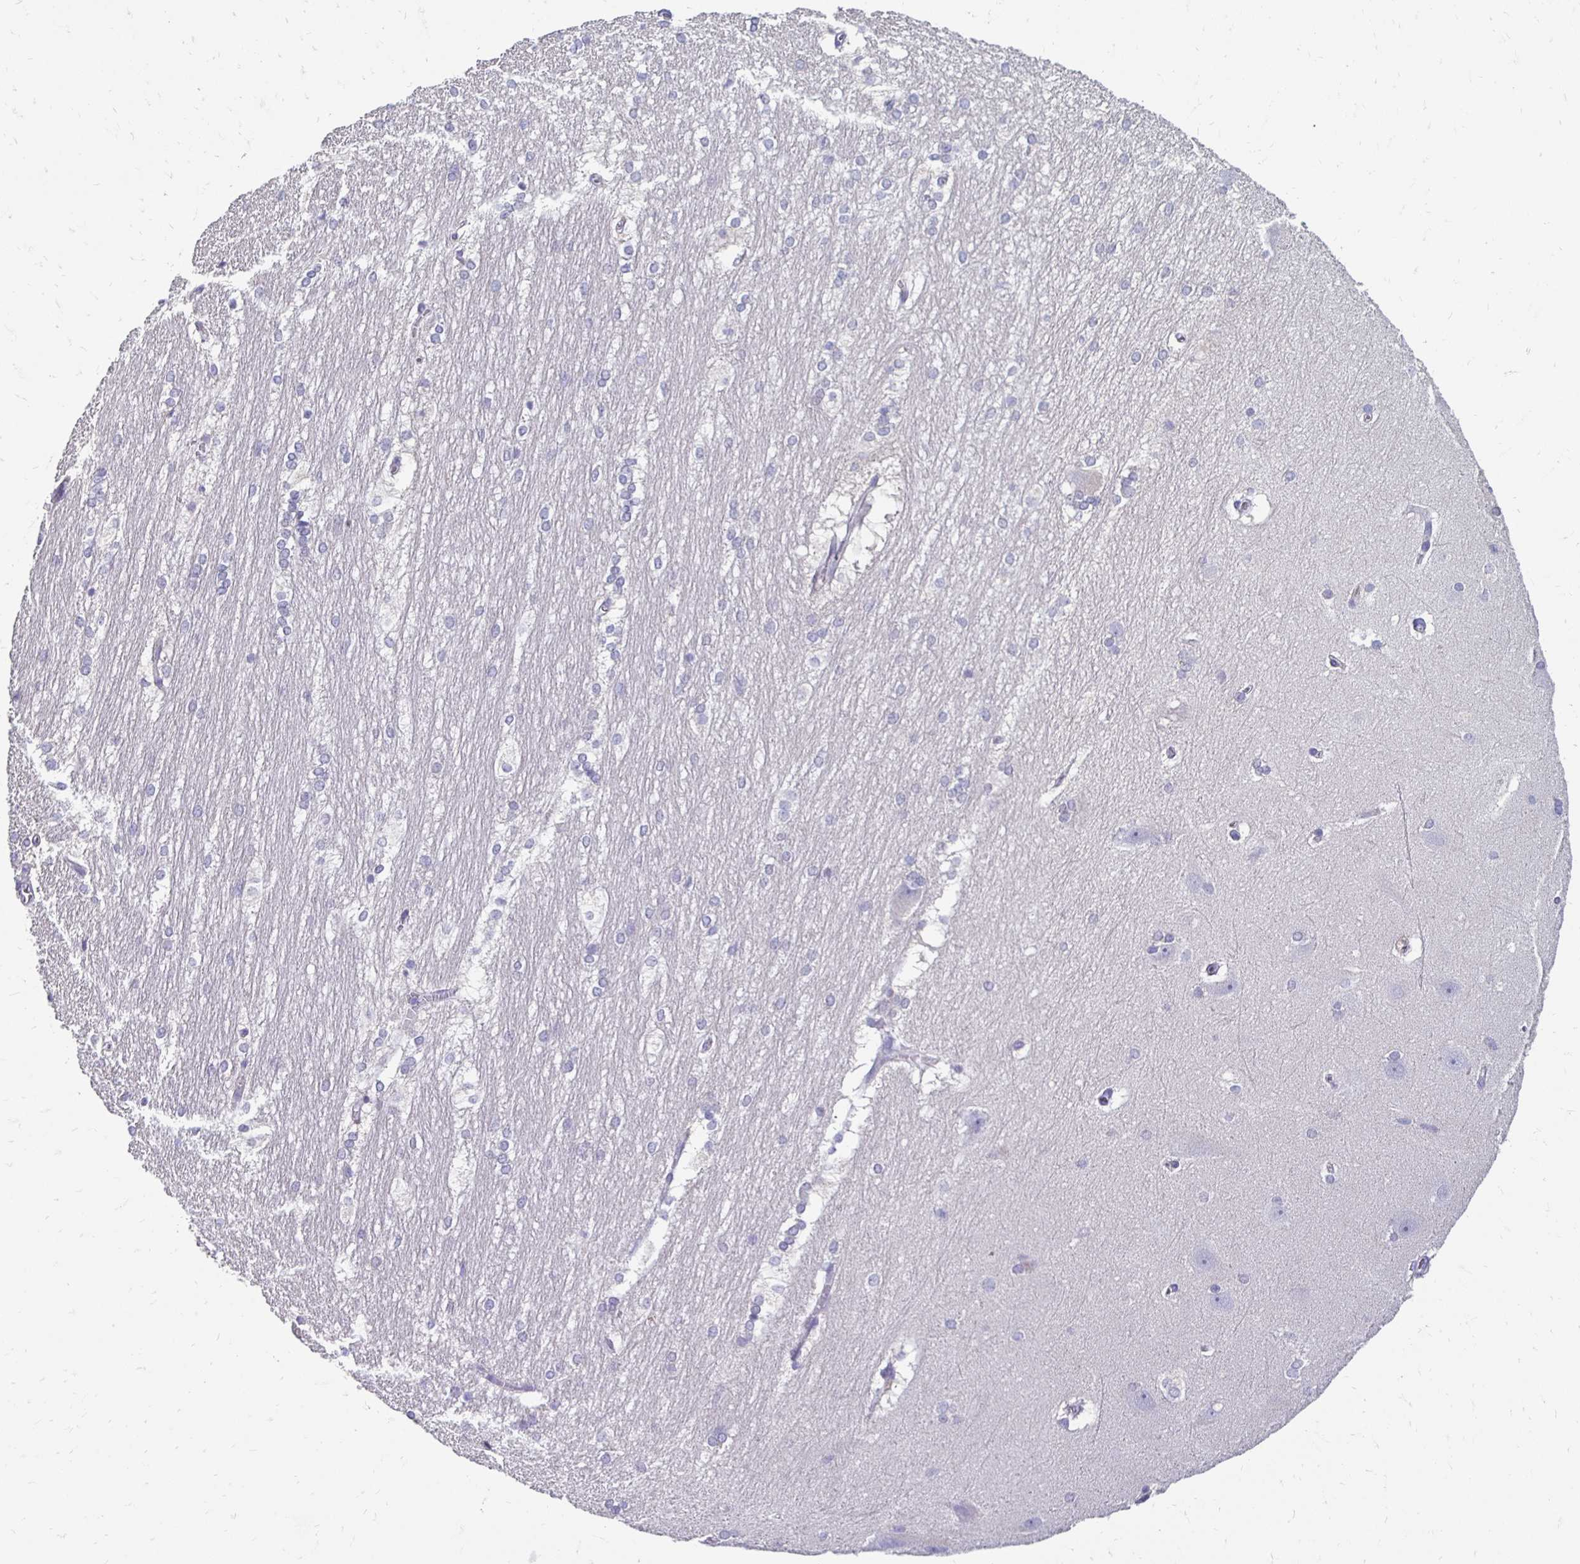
{"staining": {"intensity": "negative", "quantity": "none", "location": "none"}, "tissue": "hippocampus", "cell_type": "Glial cells", "image_type": "normal", "snomed": [{"axis": "morphology", "description": "Normal tissue, NOS"}, {"axis": "topography", "description": "Cerebral cortex"}, {"axis": "topography", "description": "Hippocampus"}], "caption": "The image reveals no significant expression in glial cells of hippocampus.", "gene": "AKAP6", "patient": {"sex": "female", "age": 19}}